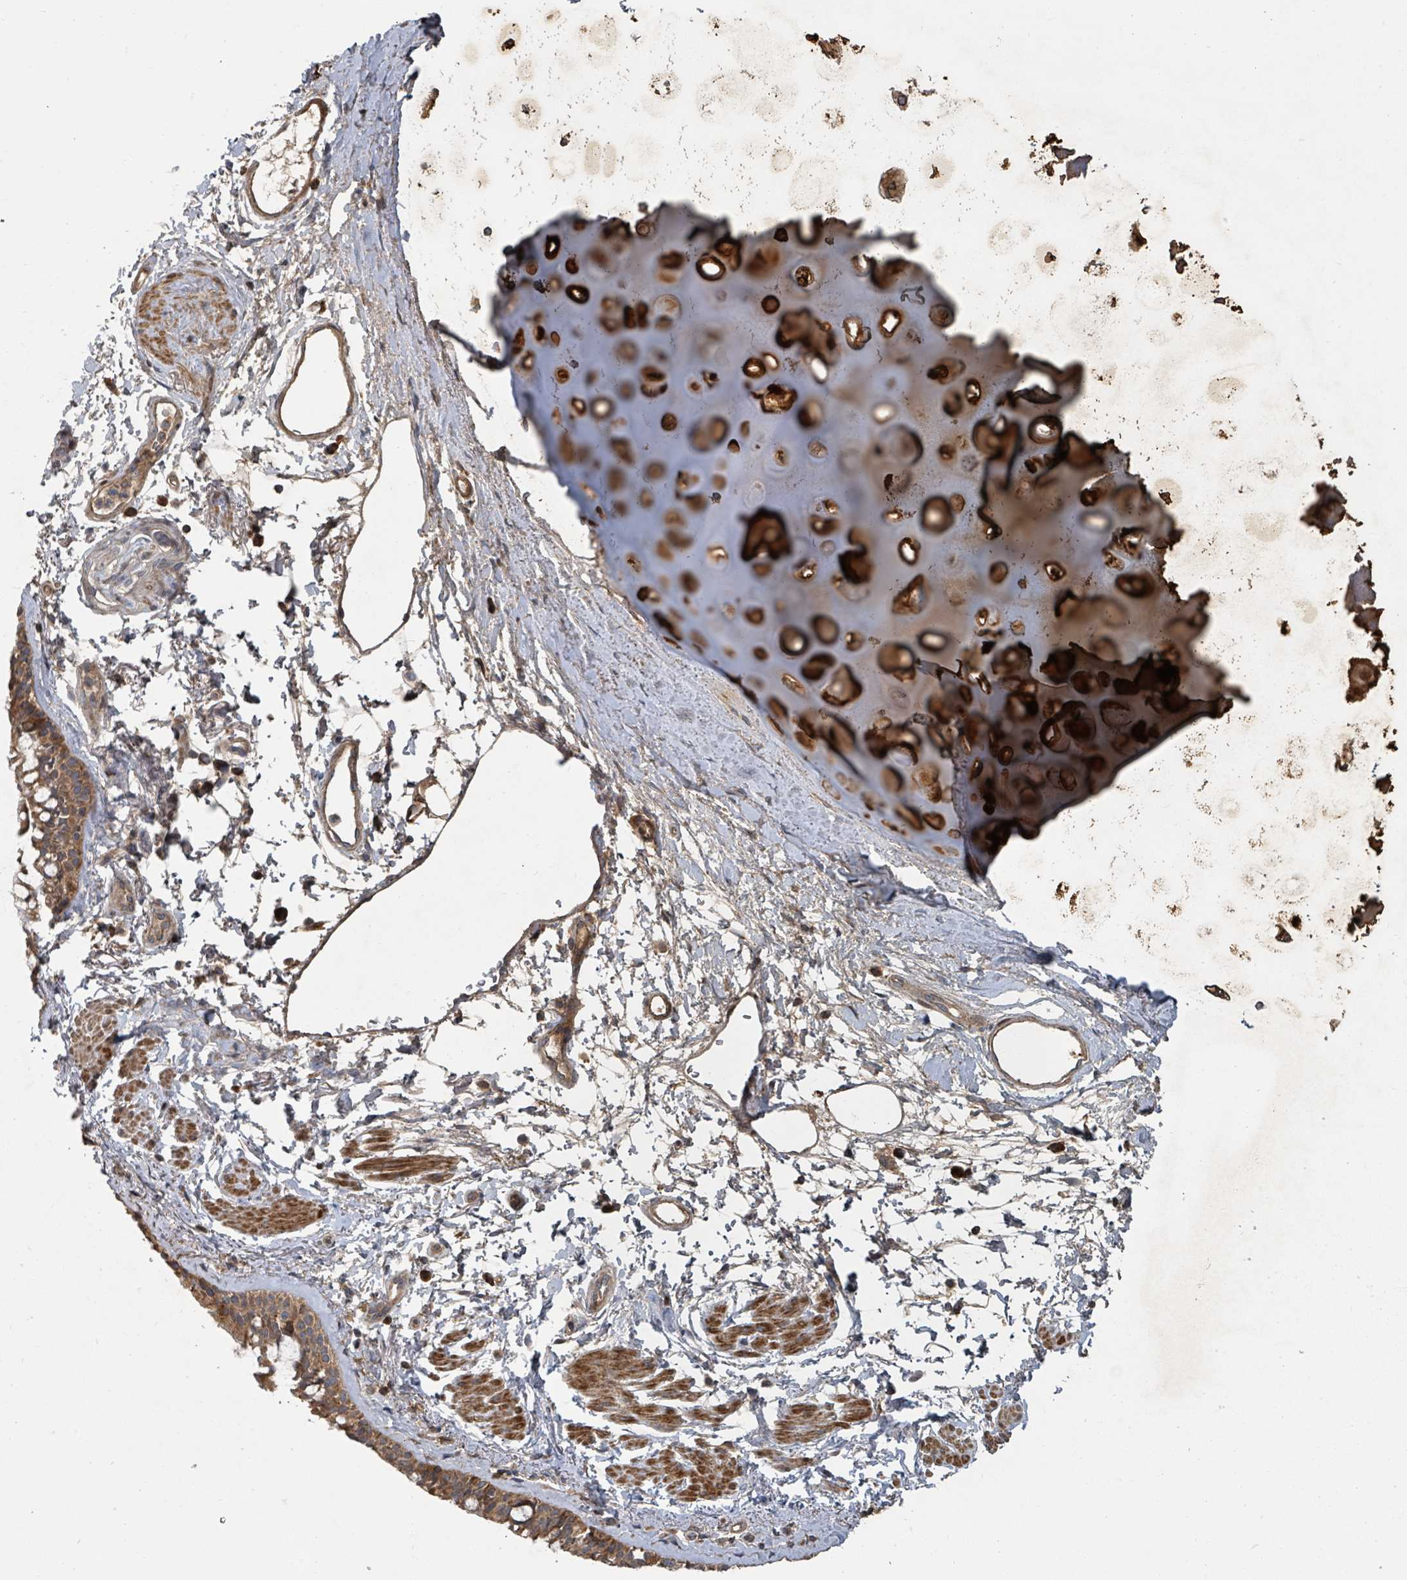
{"staining": {"intensity": "moderate", "quantity": ">75%", "location": "cytoplasmic/membranous"}, "tissue": "bronchus", "cell_type": "Respiratory epithelial cells", "image_type": "normal", "snomed": [{"axis": "morphology", "description": "Normal tissue, NOS"}, {"axis": "topography", "description": "Lymph node"}, {"axis": "topography", "description": "Cartilage tissue"}, {"axis": "topography", "description": "Bronchus"}], "caption": "Moderate cytoplasmic/membranous positivity is identified in approximately >75% of respiratory epithelial cells in benign bronchus.", "gene": "DPM1", "patient": {"sex": "female", "age": 70}}